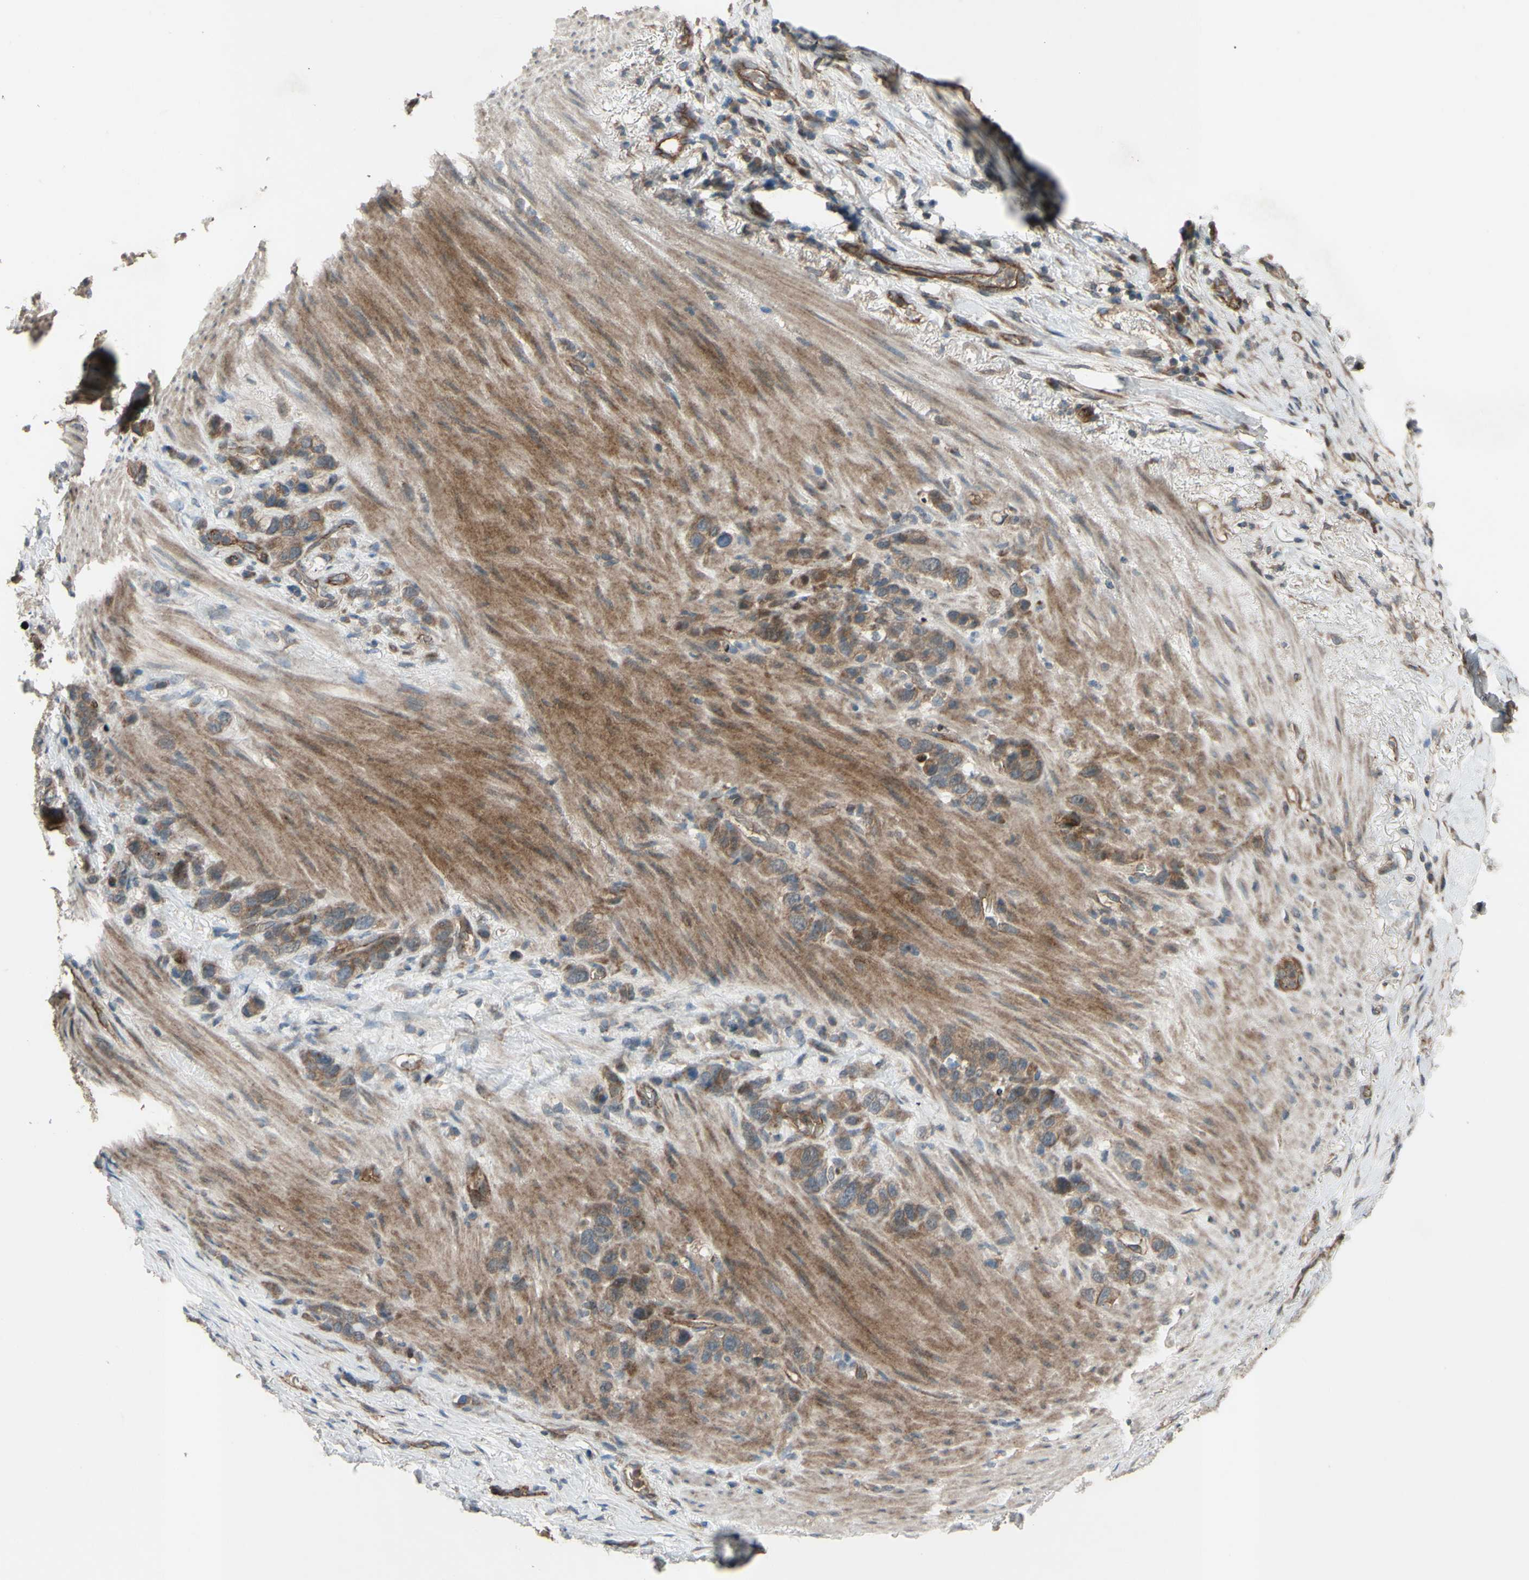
{"staining": {"intensity": "moderate", "quantity": ">75%", "location": "cytoplasmic/membranous"}, "tissue": "stomach cancer", "cell_type": "Tumor cells", "image_type": "cancer", "snomed": [{"axis": "morphology", "description": "Adenocarcinoma, NOS"}, {"axis": "morphology", "description": "Adenocarcinoma, High grade"}, {"axis": "topography", "description": "Stomach, upper"}, {"axis": "topography", "description": "Stomach, lower"}], "caption": "High-power microscopy captured an IHC histopathology image of stomach cancer, revealing moderate cytoplasmic/membranous positivity in approximately >75% of tumor cells. (brown staining indicates protein expression, while blue staining denotes nuclei).", "gene": "SHROOM4", "patient": {"sex": "female", "age": 65}}